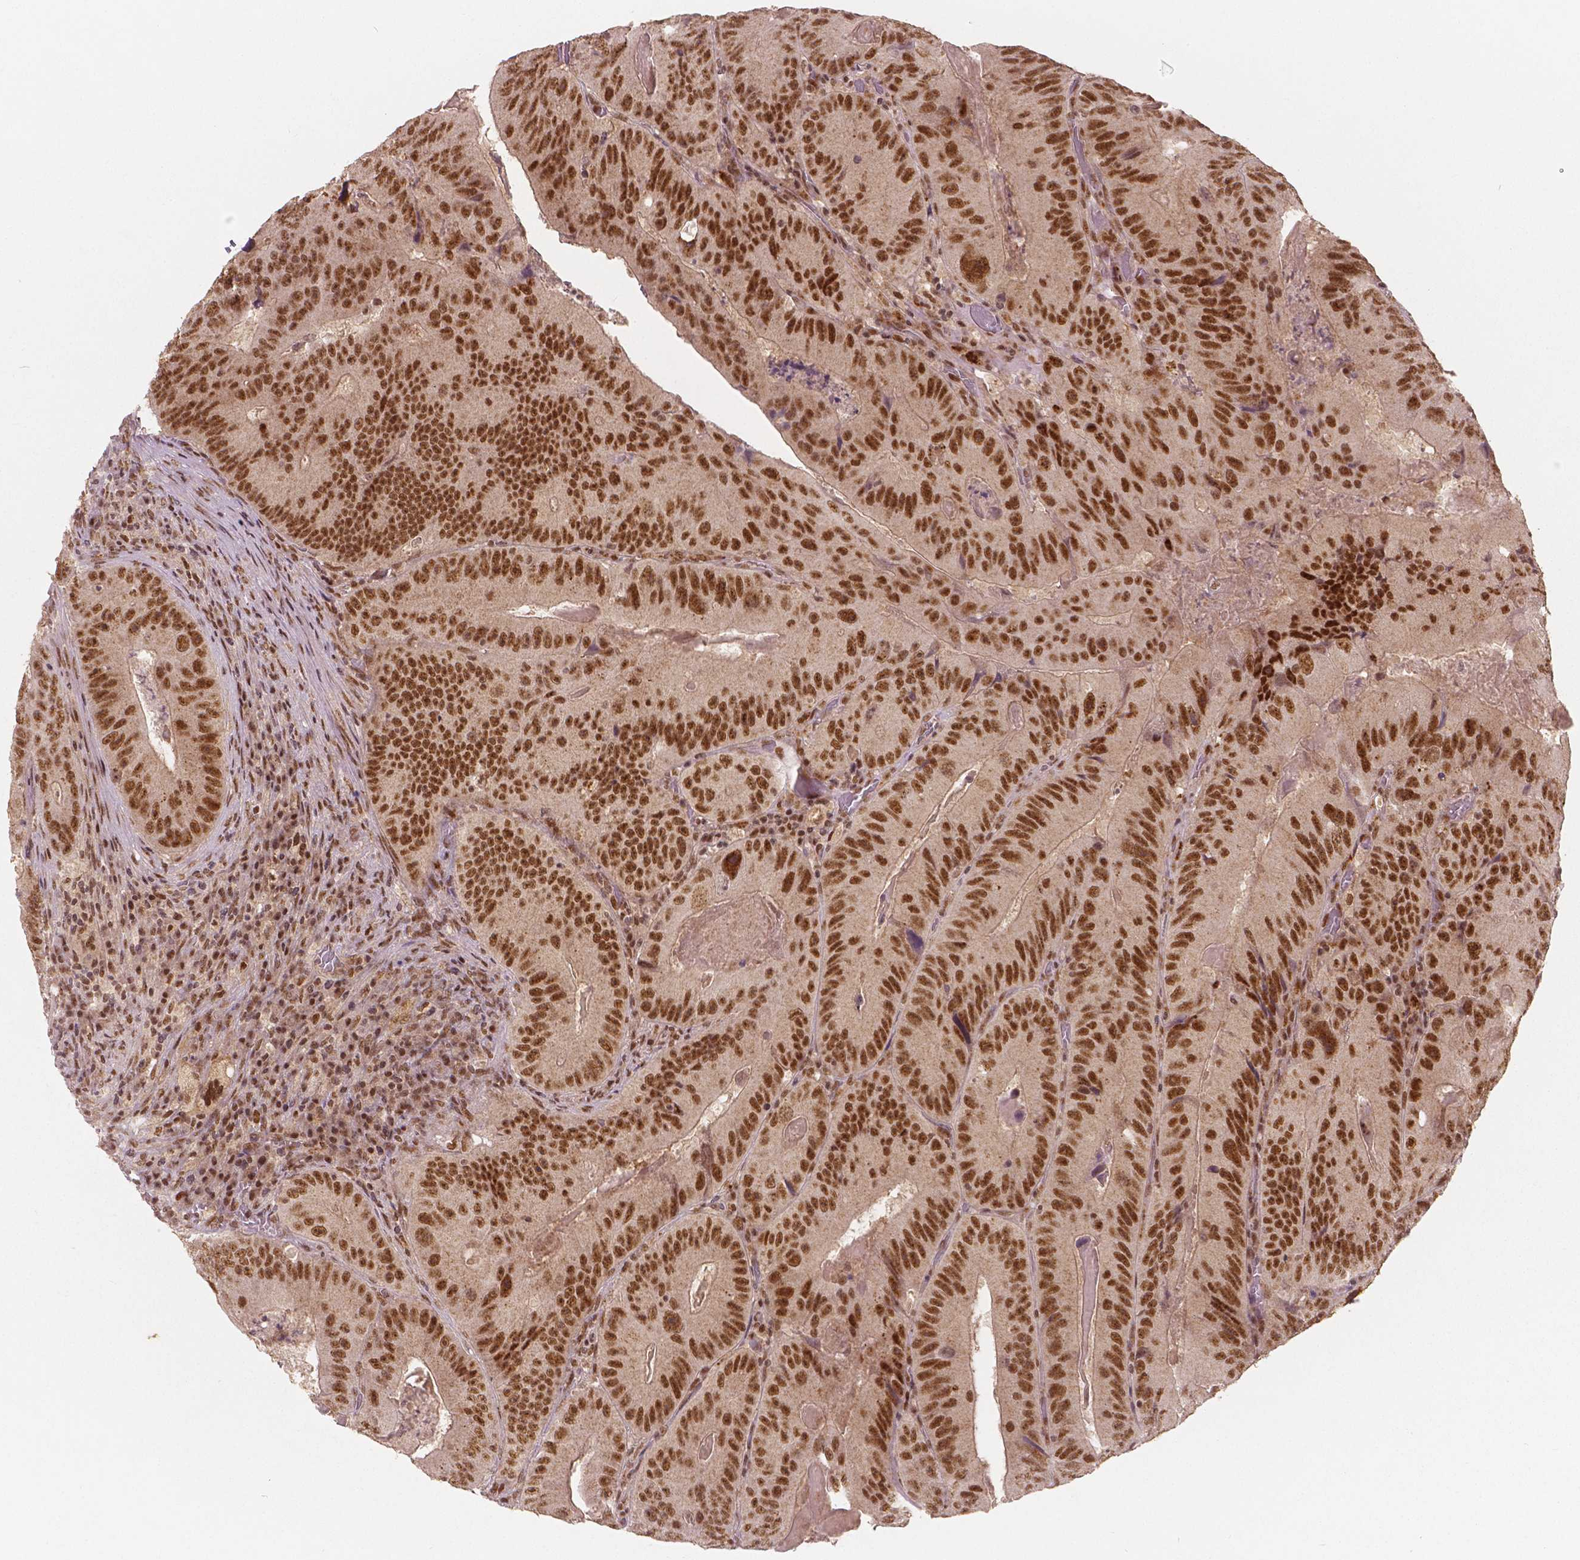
{"staining": {"intensity": "strong", "quantity": ">75%", "location": "nuclear"}, "tissue": "colorectal cancer", "cell_type": "Tumor cells", "image_type": "cancer", "snomed": [{"axis": "morphology", "description": "Adenocarcinoma, NOS"}, {"axis": "topography", "description": "Colon"}], "caption": "Colorectal cancer stained for a protein (brown) shows strong nuclear positive staining in approximately >75% of tumor cells.", "gene": "NSD2", "patient": {"sex": "female", "age": 86}}